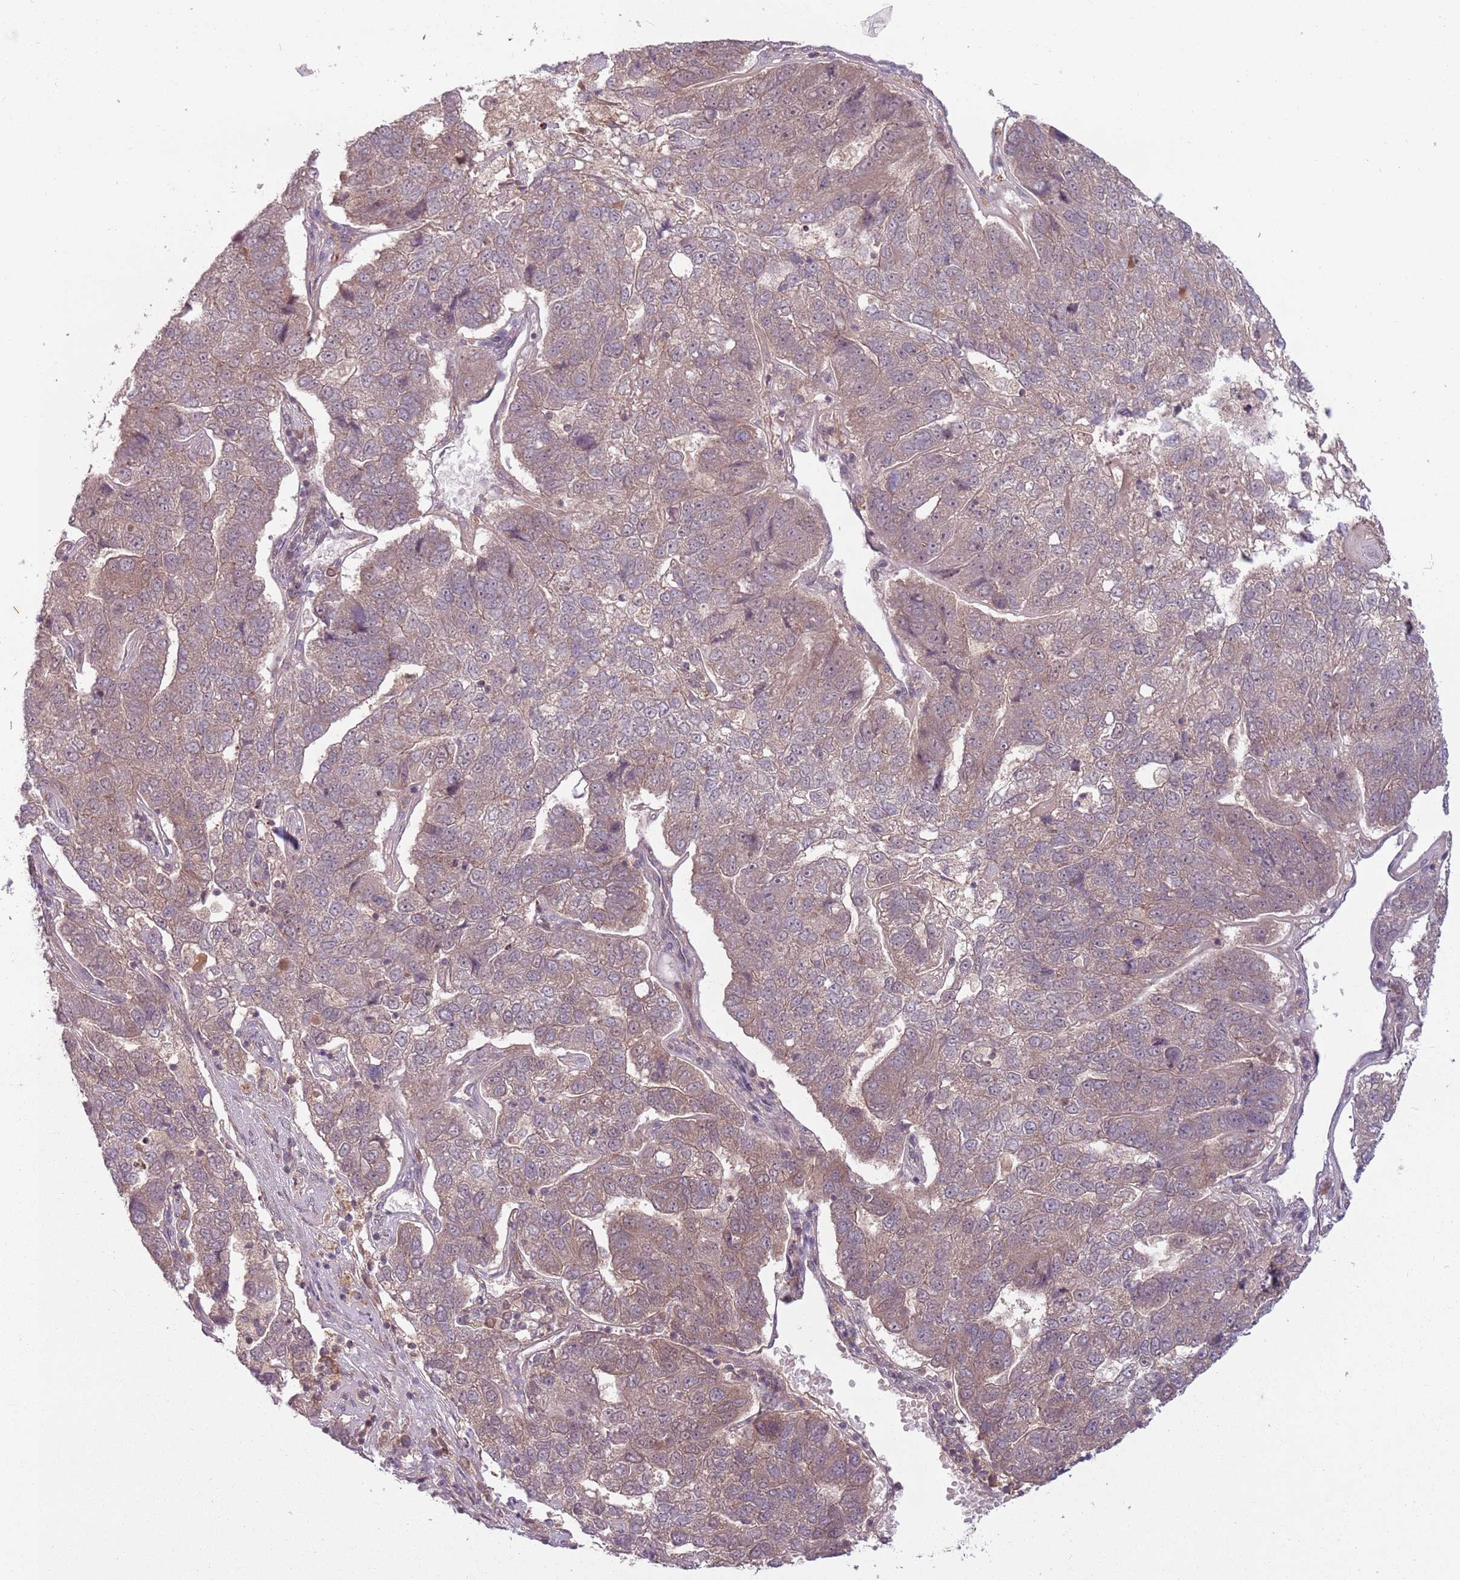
{"staining": {"intensity": "weak", "quantity": "25%-75%", "location": "cytoplasmic/membranous"}, "tissue": "pancreatic cancer", "cell_type": "Tumor cells", "image_type": "cancer", "snomed": [{"axis": "morphology", "description": "Adenocarcinoma, NOS"}, {"axis": "topography", "description": "Pancreas"}], "caption": "An immunohistochemistry (IHC) image of neoplastic tissue is shown. Protein staining in brown labels weak cytoplasmic/membranous positivity in pancreatic cancer (adenocarcinoma) within tumor cells. (Stains: DAB in brown, nuclei in blue, Microscopy: brightfield microscopy at high magnification).", "gene": "ADAMTS3", "patient": {"sex": "female", "age": 61}}